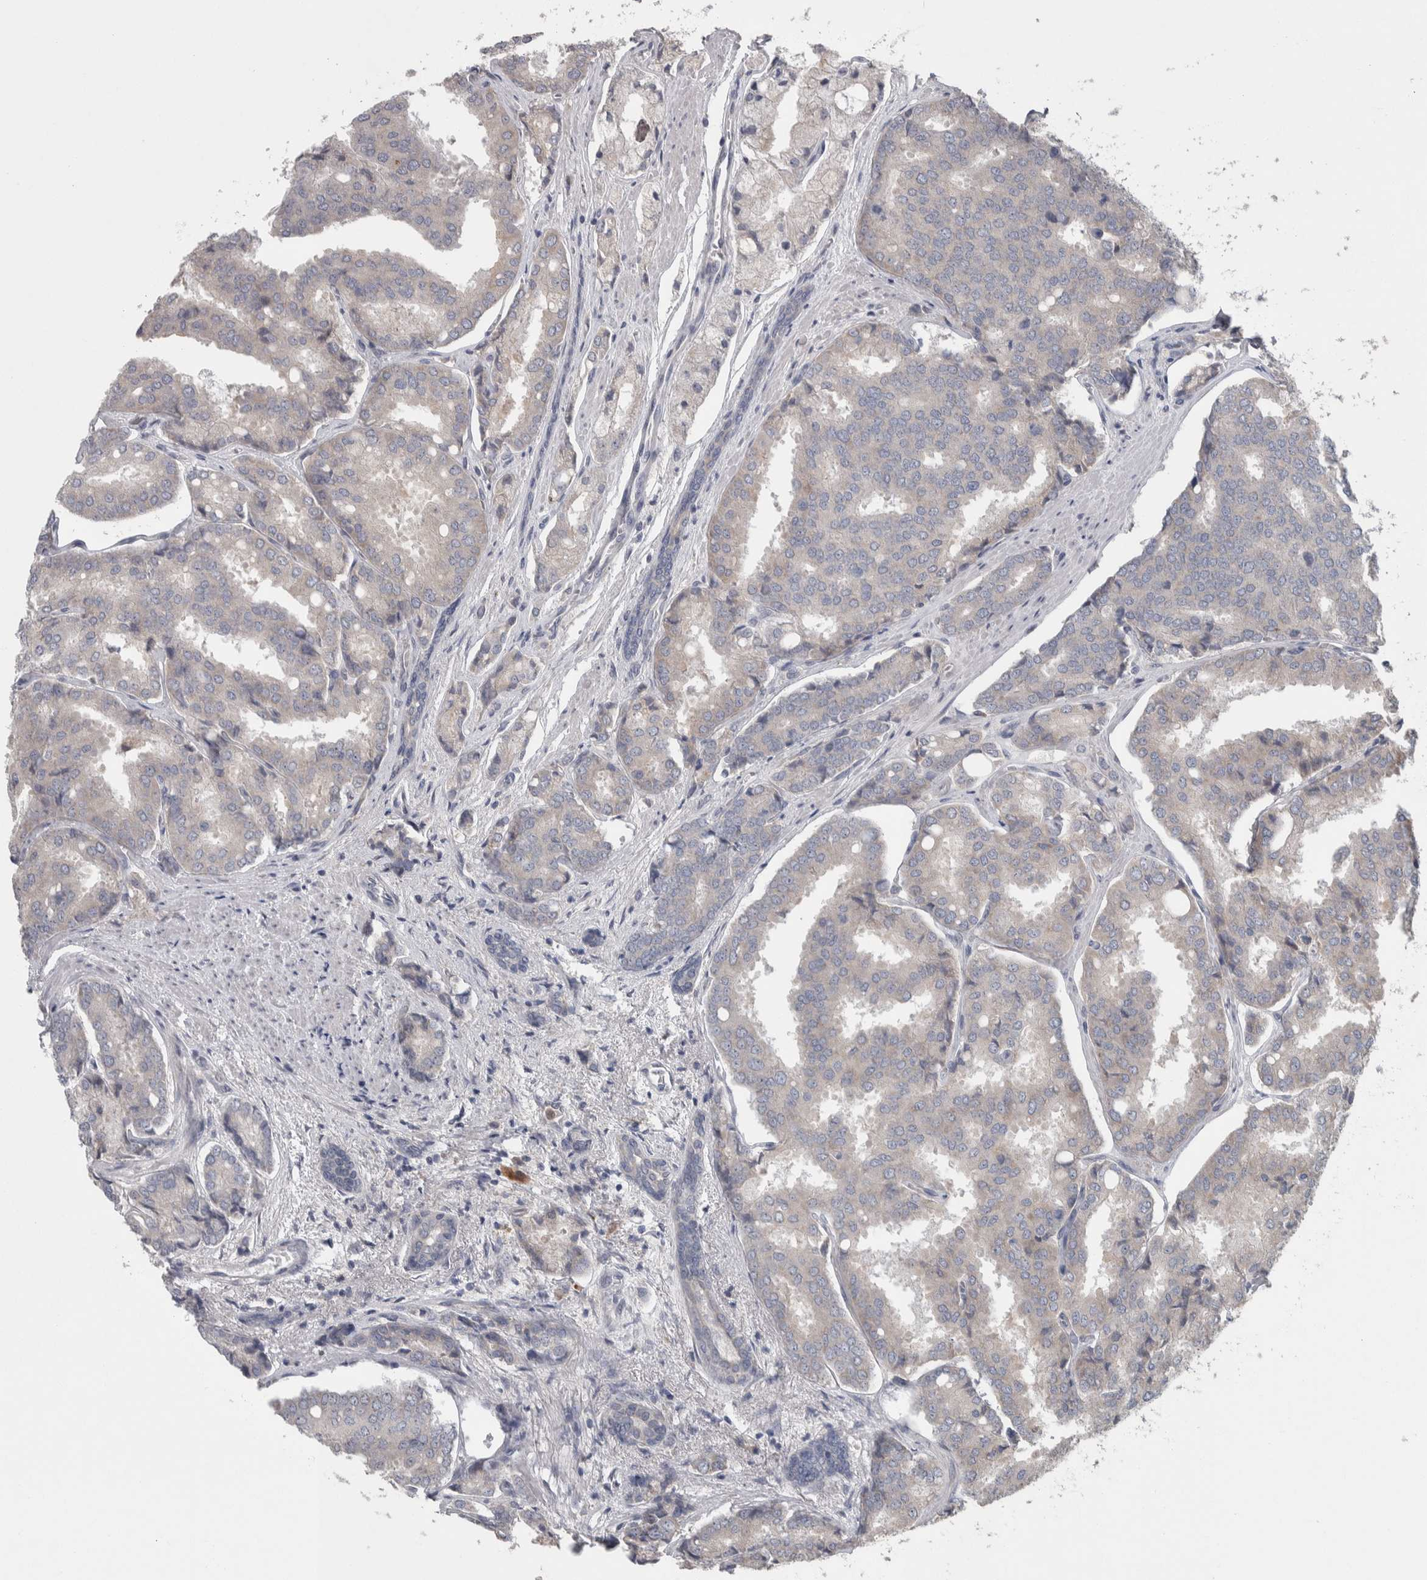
{"staining": {"intensity": "negative", "quantity": "none", "location": "none"}, "tissue": "prostate cancer", "cell_type": "Tumor cells", "image_type": "cancer", "snomed": [{"axis": "morphology", "description": "Adenocarcinoma, High grade"}, {"axis": "topography", "description": "Prostate"}], "caption": "High magnification brightfield microscopy of prostate cancer (high-grade adenocarcinoma) stained with DAB (3,3'-diaminobenzidine) (brown) and counterstained with hematoxylin (blue): tumor cells show no significant staining. (Immunohistochemistry (ihc), brightfield microscopy, high magnification).", "gene": "SRP68", "patient": {"sex": "male", "age": 50}}